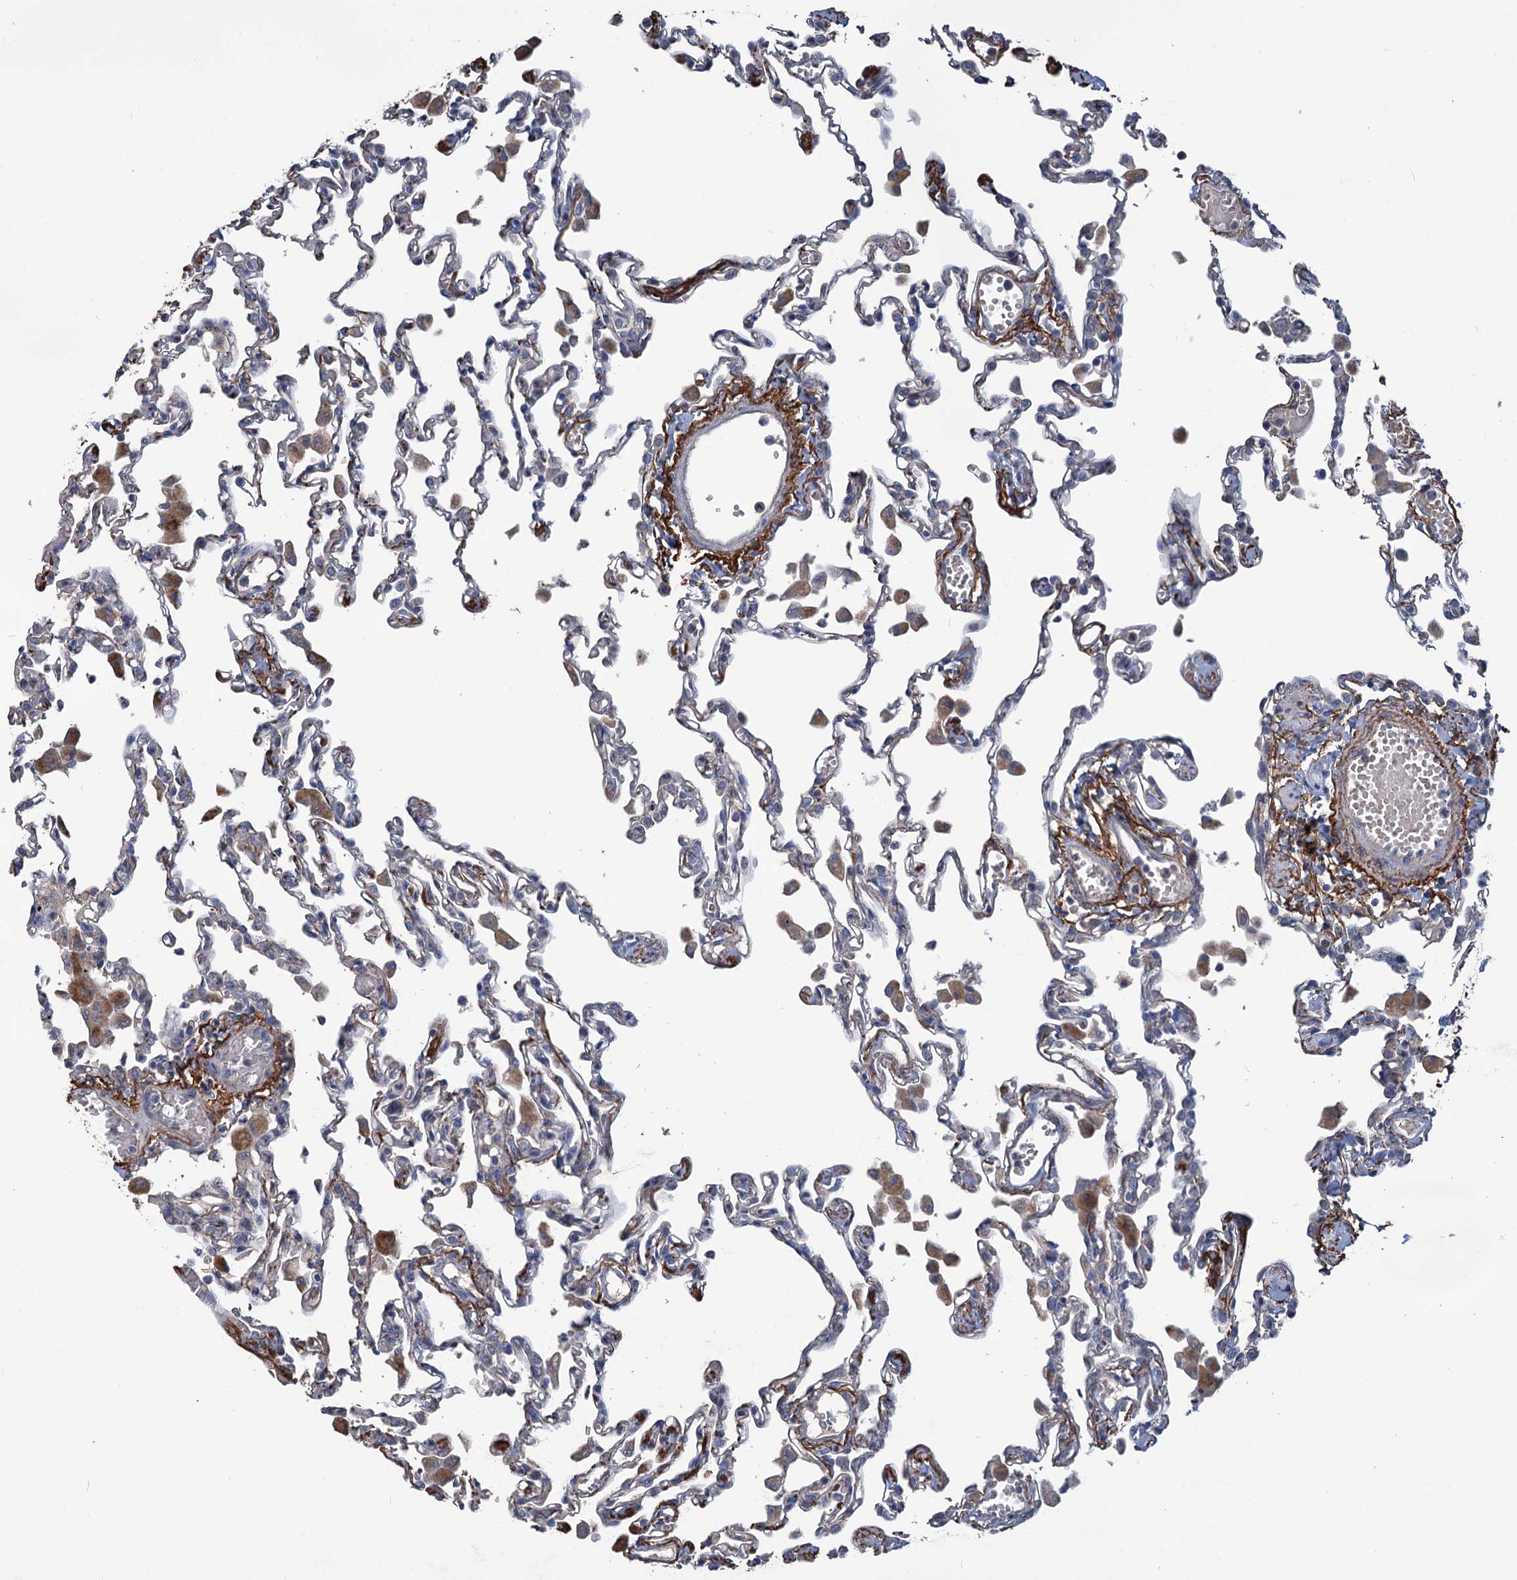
{"staining": {"intensity": "negative", "quantity": "none", "location": "none"}, "tissue": "lung", "cell_type": "Alveolar cells", "image_type": "normal", "snomed": [{"axis": "morphology", "description": "Normal tissue, NOS"}, {"axis": "topography", "description": "Bronchus"}, {"axis": "topography", "description": "Lung"}], "caption": "Photomicrograph shows no protein staining in alveolar cells of normal lung.", "gene": "URAD", "patient": {"sex": "female", "age": 49}}